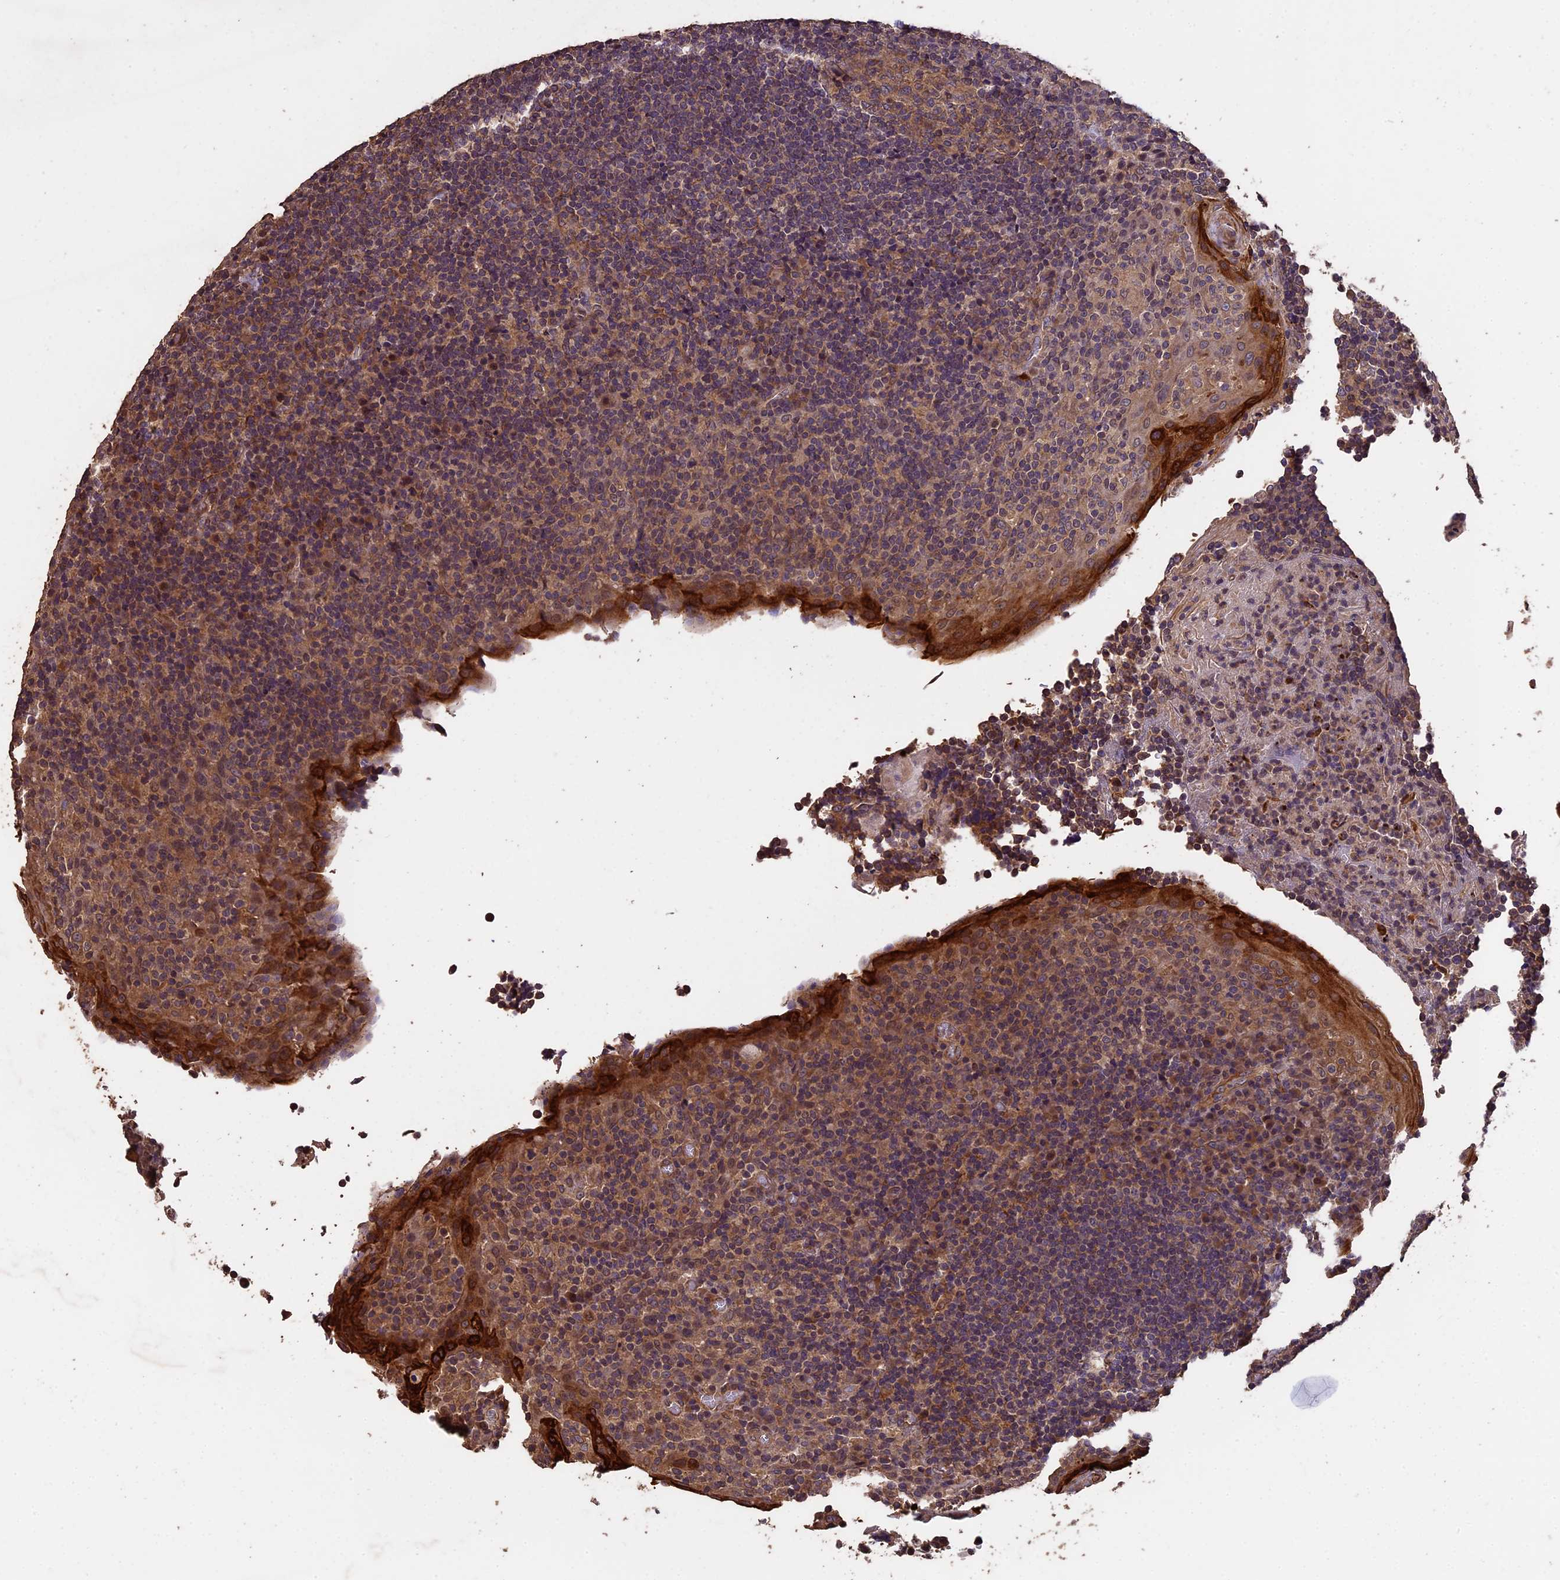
{"staining": {"intensity": "moderate", "quantity": ">75%", "location": "cytoplasmic/membranous"}, "tissue": "tonsil", "cell_type": "Germinal center cells", "image_type": "normal", "snomed": [{"axis": "morphology", "description": "Normal tissue, NOS"}, {"axis": "topography", "description": "Tonsil"}], "caption": "This image exhibits immunohistochemistry staining of unremarkable tonsil, with medium moderate cytoplasmic/membranous expression in about >75% of germinal center cells.", "gene": "CHD9", "patient": {"sex": "male", "age": 17}}